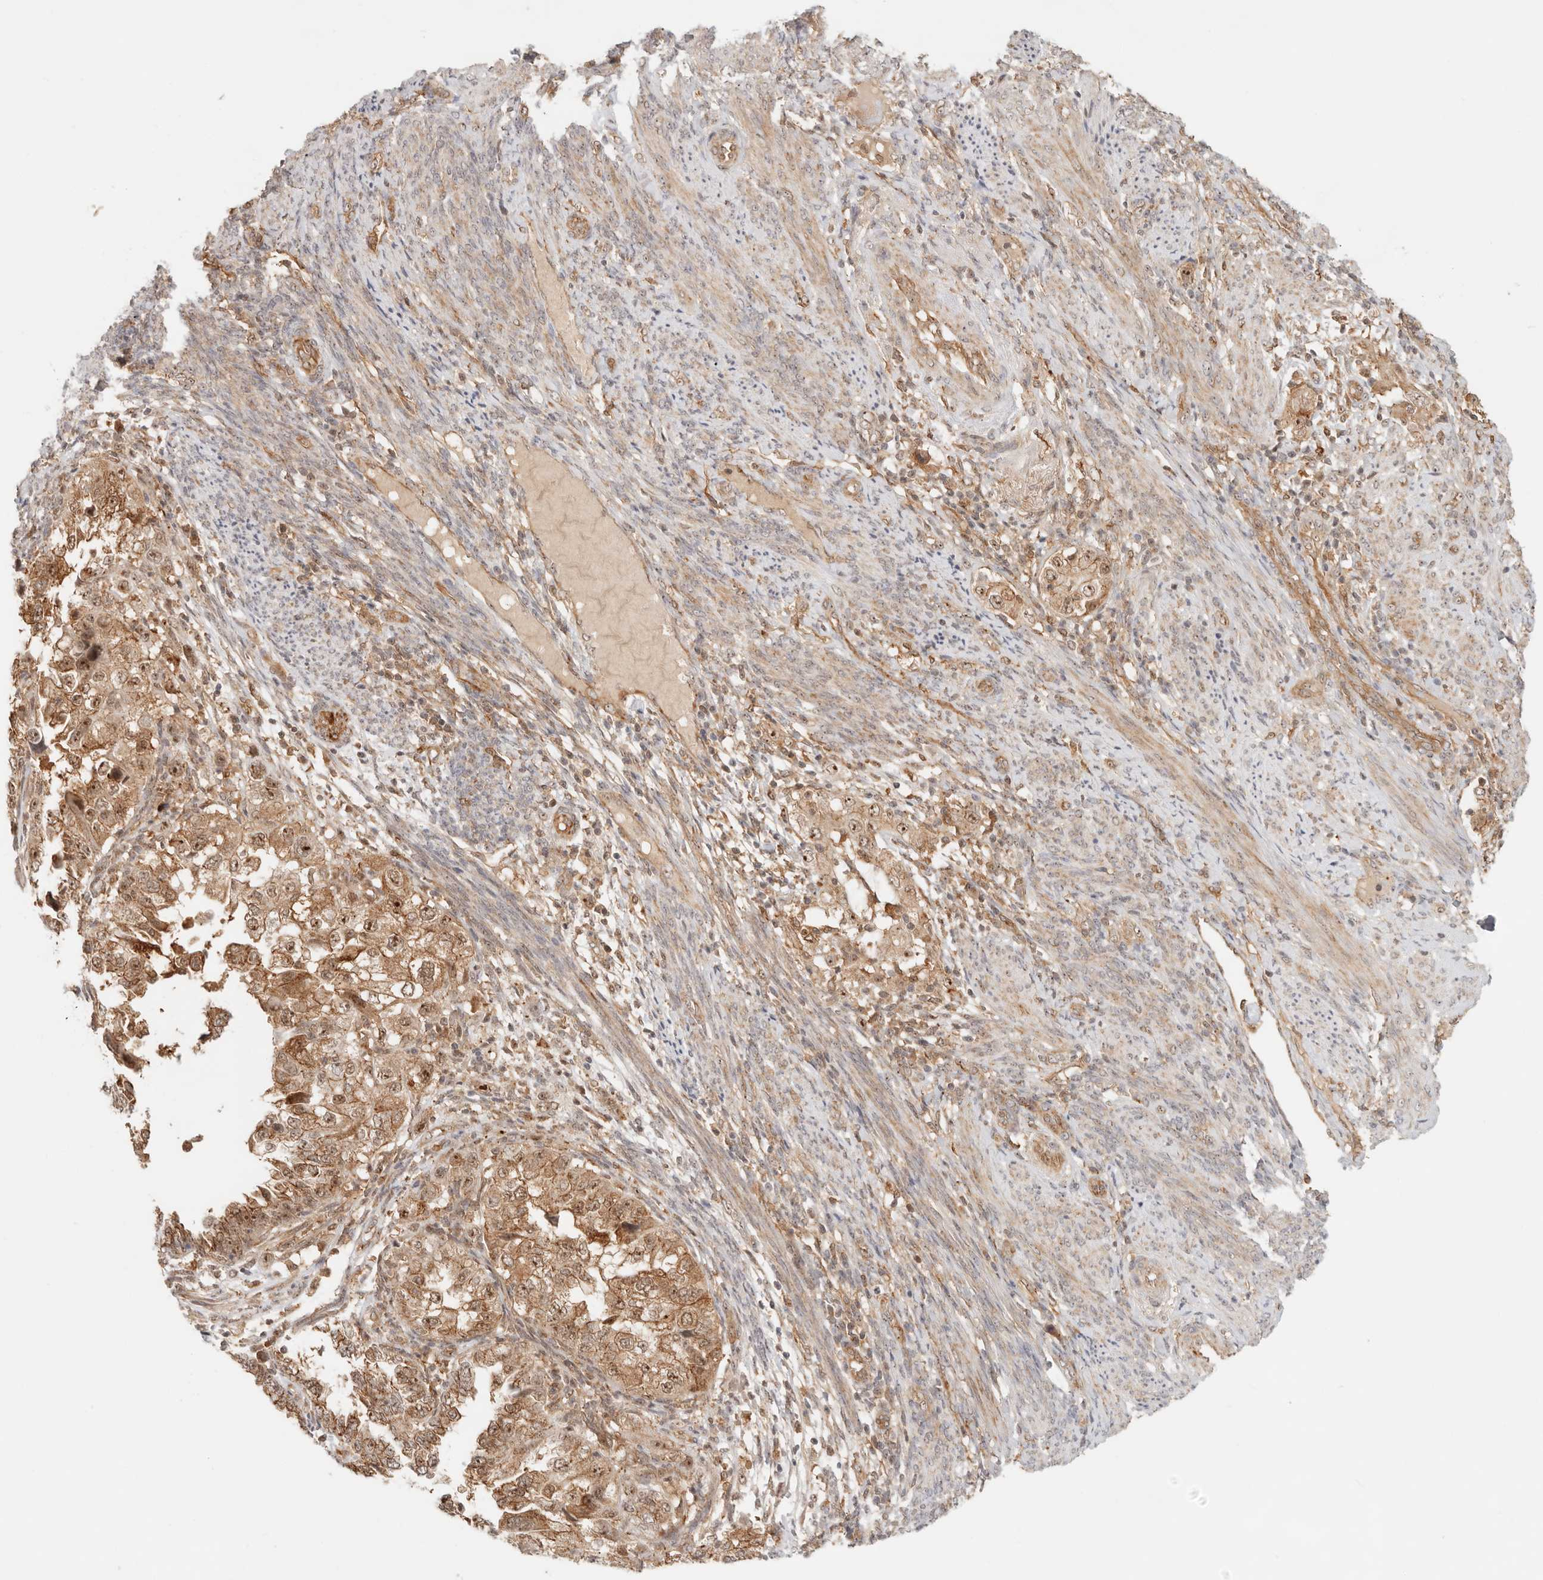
{"staining": {"intensity": "moderate", "quantity": ">75%", "location": "cytoplasmic/membranous,nuclear"}, "tissue": "endometrial cancer", "cell_type": "Tumor cells", "image_type": "cancer", "snomed": [{"axis": "morphology", "description": "Adenocarcinoma, NOS"}, {"axis": "topography", "description": "Endometrium"}], "caption": "The micrograph reveals a brown stain indicating the presence of a protein in the cytoplasmic/membranous and nuclear of tumor cells in endometrial cancer.", "gene": "HEXD", "patient": {"sex": "female", "age": 85}}